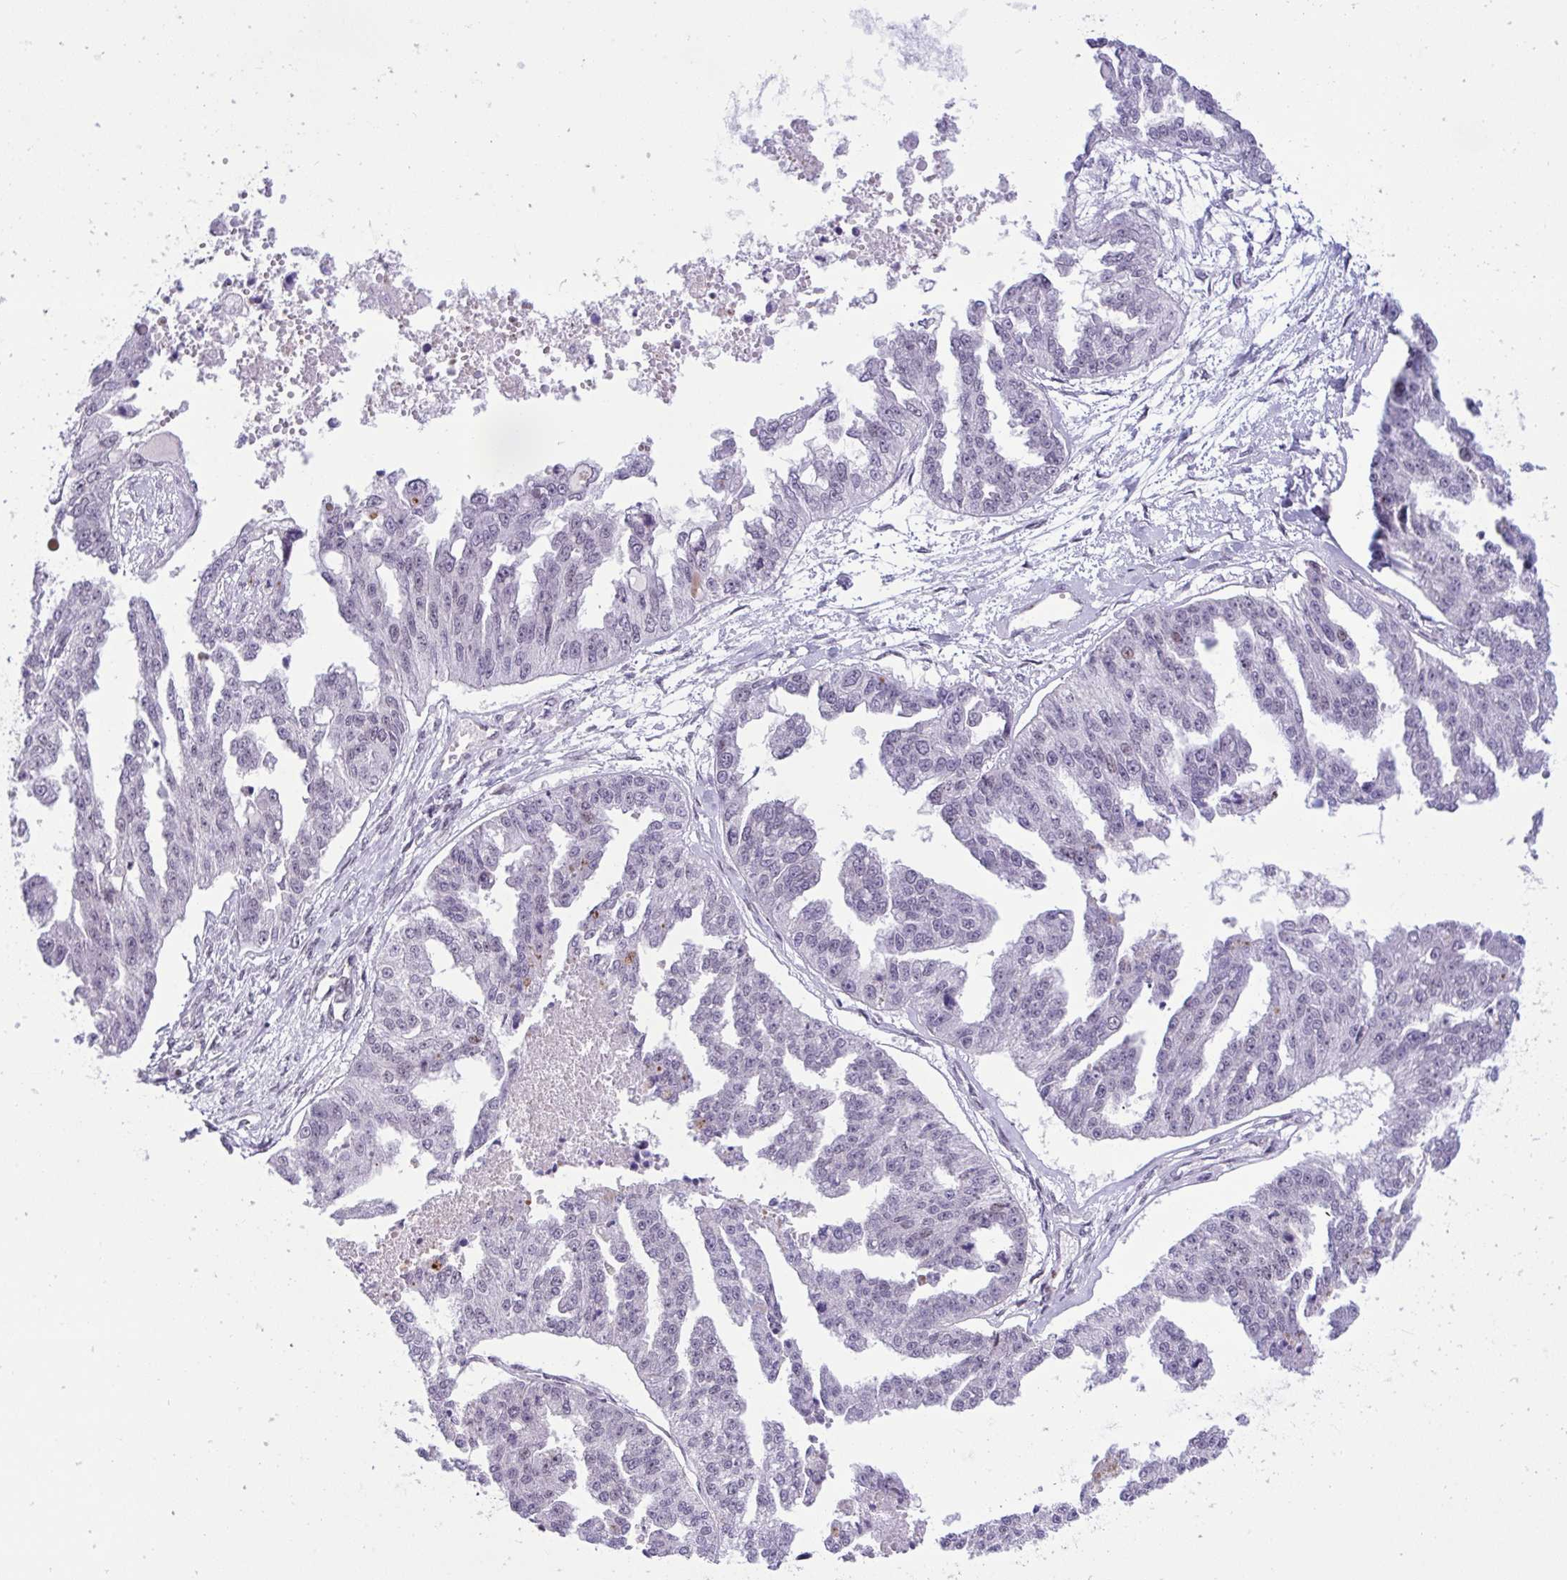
{"staining": {"intensity": "negative", "quantity": "none", "location": "none"}, "tissue": "ovarian cancer", "cell_type": "Tumor cells", "image_type": "cancer", "snomed": [{"axis": "morphology", "description": "Cystadenocarcinoma, serous, NOS"}, {"axis": "topography", "description": "Ovary"}], "caption": "The image demonstrates no significant expression in tumor cells of ovarian serous cystadenocarcinoma.", "gene": "ZFHX3", "patient": {"sex": "female", "age": 58}}